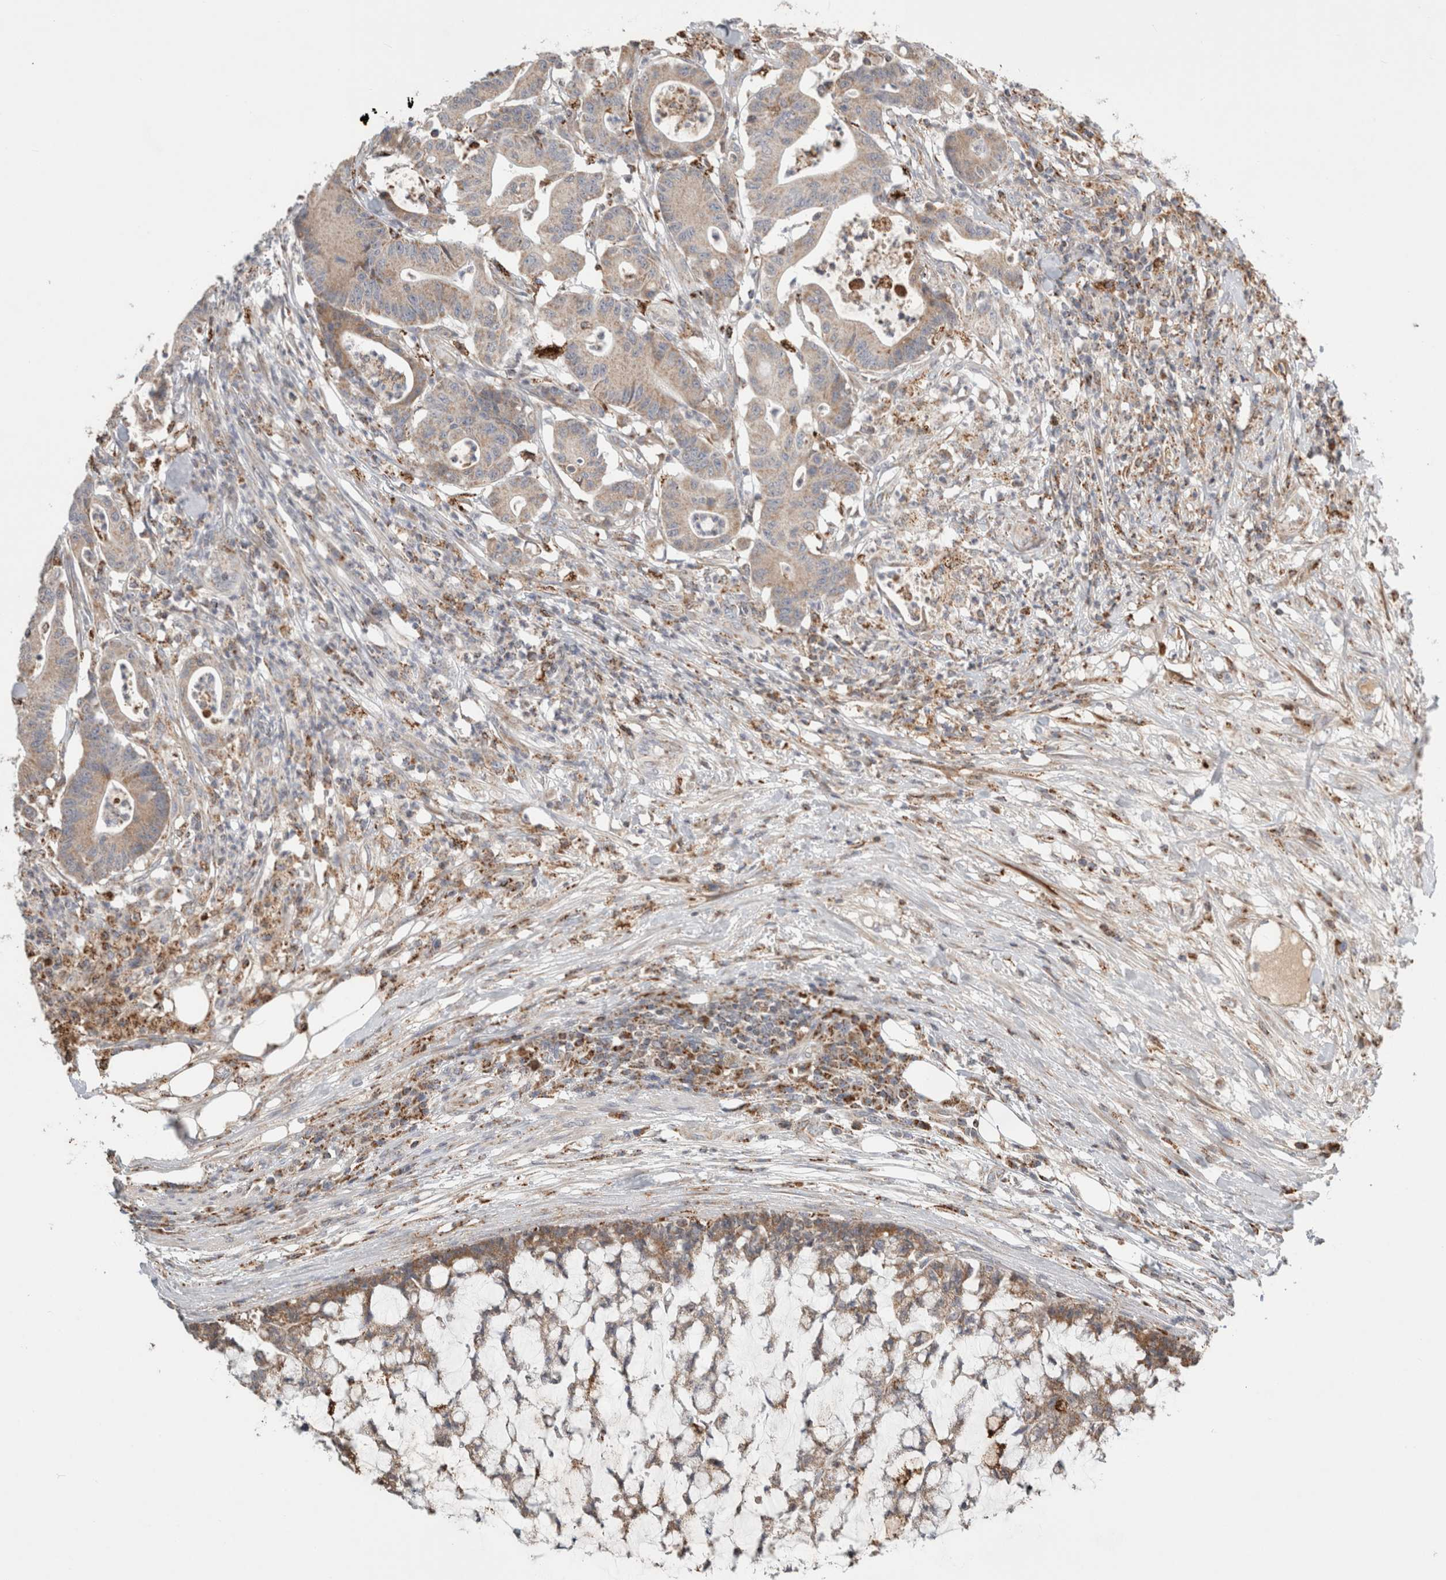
{"staining": {"intensity": "weak", "quantity": ">75%", "location": "cytoplasmic/membranous"}, "tissue": "colorectal cancer", "cell_type": "Tumor cells", "image_type": "cancer", "snomed": [{"axis": "morphology", "description": "Adenocarcinoma, NOS"}, {"axis": "topography", "description": "Colon"}], "caption": "Immunohistochemistry of human colorectal cancer displays low levels of weak cytoplasmic/membranous staining in approximately >75% of tumor cells.", "gene": "HROB", "patient": {"sex": "female", "age": 84}}